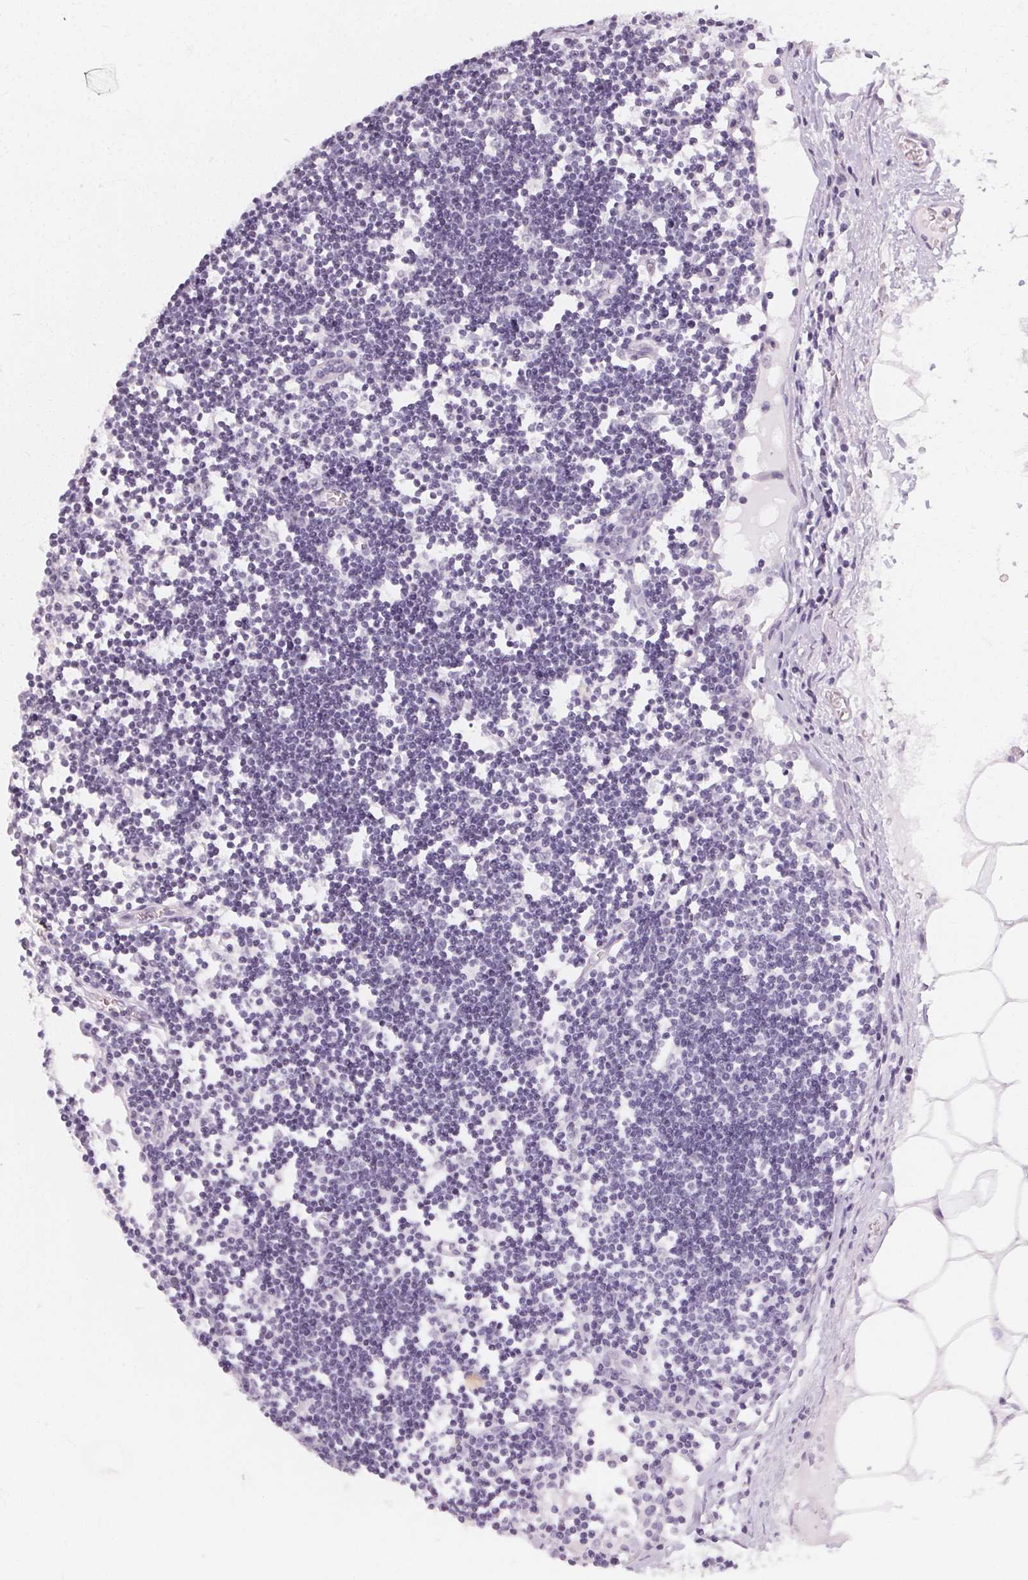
{"staining": {"intensity": "negative", "quantity": "none", "location": "none"}, "tissue": "lymph node", "cell_type": "Germinal center cells", "image_type": "normal", "snomed": [{"axis": "morphology", "description": "Normal tissue, NOS"}, {"axis": "topography", "description": "Lymph node"}], "caption": "IHC photomicrograph of benign lymph node stained for a protein (brown), which exhibits no staining in germinal center cells.", "gene": "SYNPR", "patient": {"sex": "female", "age": 65}}